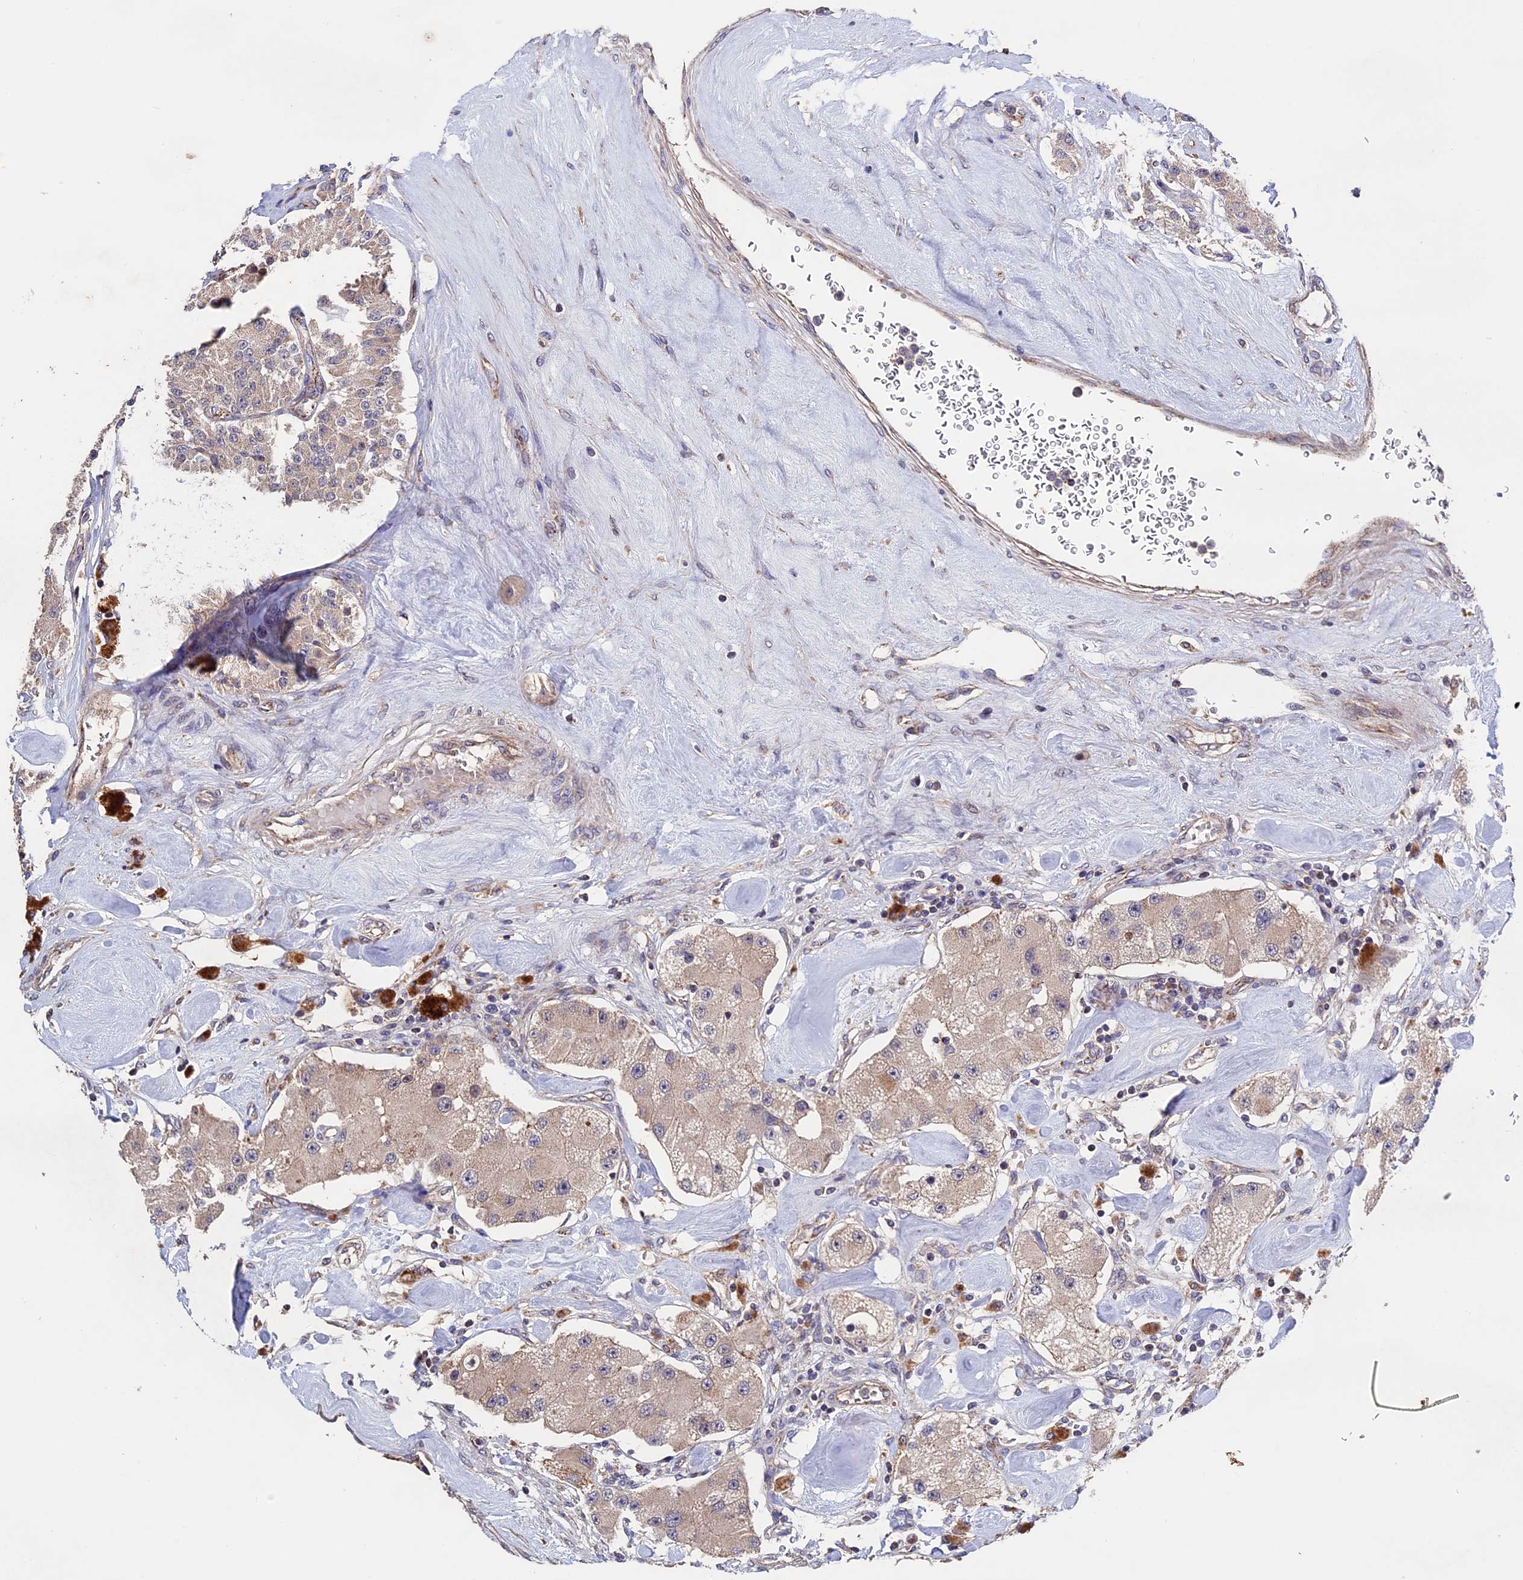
{"staining": {"intensity": "weak", "quantity": ">75%", "location": "cytoplasmic/membranous"}, "tissue": "carcinoid", "cell_type": "Tumor cells", "image_type": "cancer", "snomed": [{"axis": "morphology", "description": "Carcinoid, malignant, NOS"}, {"axis": "topography", "description": "Pancreas"}], "caption": "Immunohistochemistry staining of carcinoid, which shows low levels of weak cytoplasmic/membranous staining in approximately >75% of tumor cells indicating weak cytoplasmic/membranous protein staining. The staining was performed using DAB (brown) for protein detection and nuclei were counterstained in hematoxylin (blue).", "gene": "RNF17", "patient": {"sex": "male", "age": 41}}